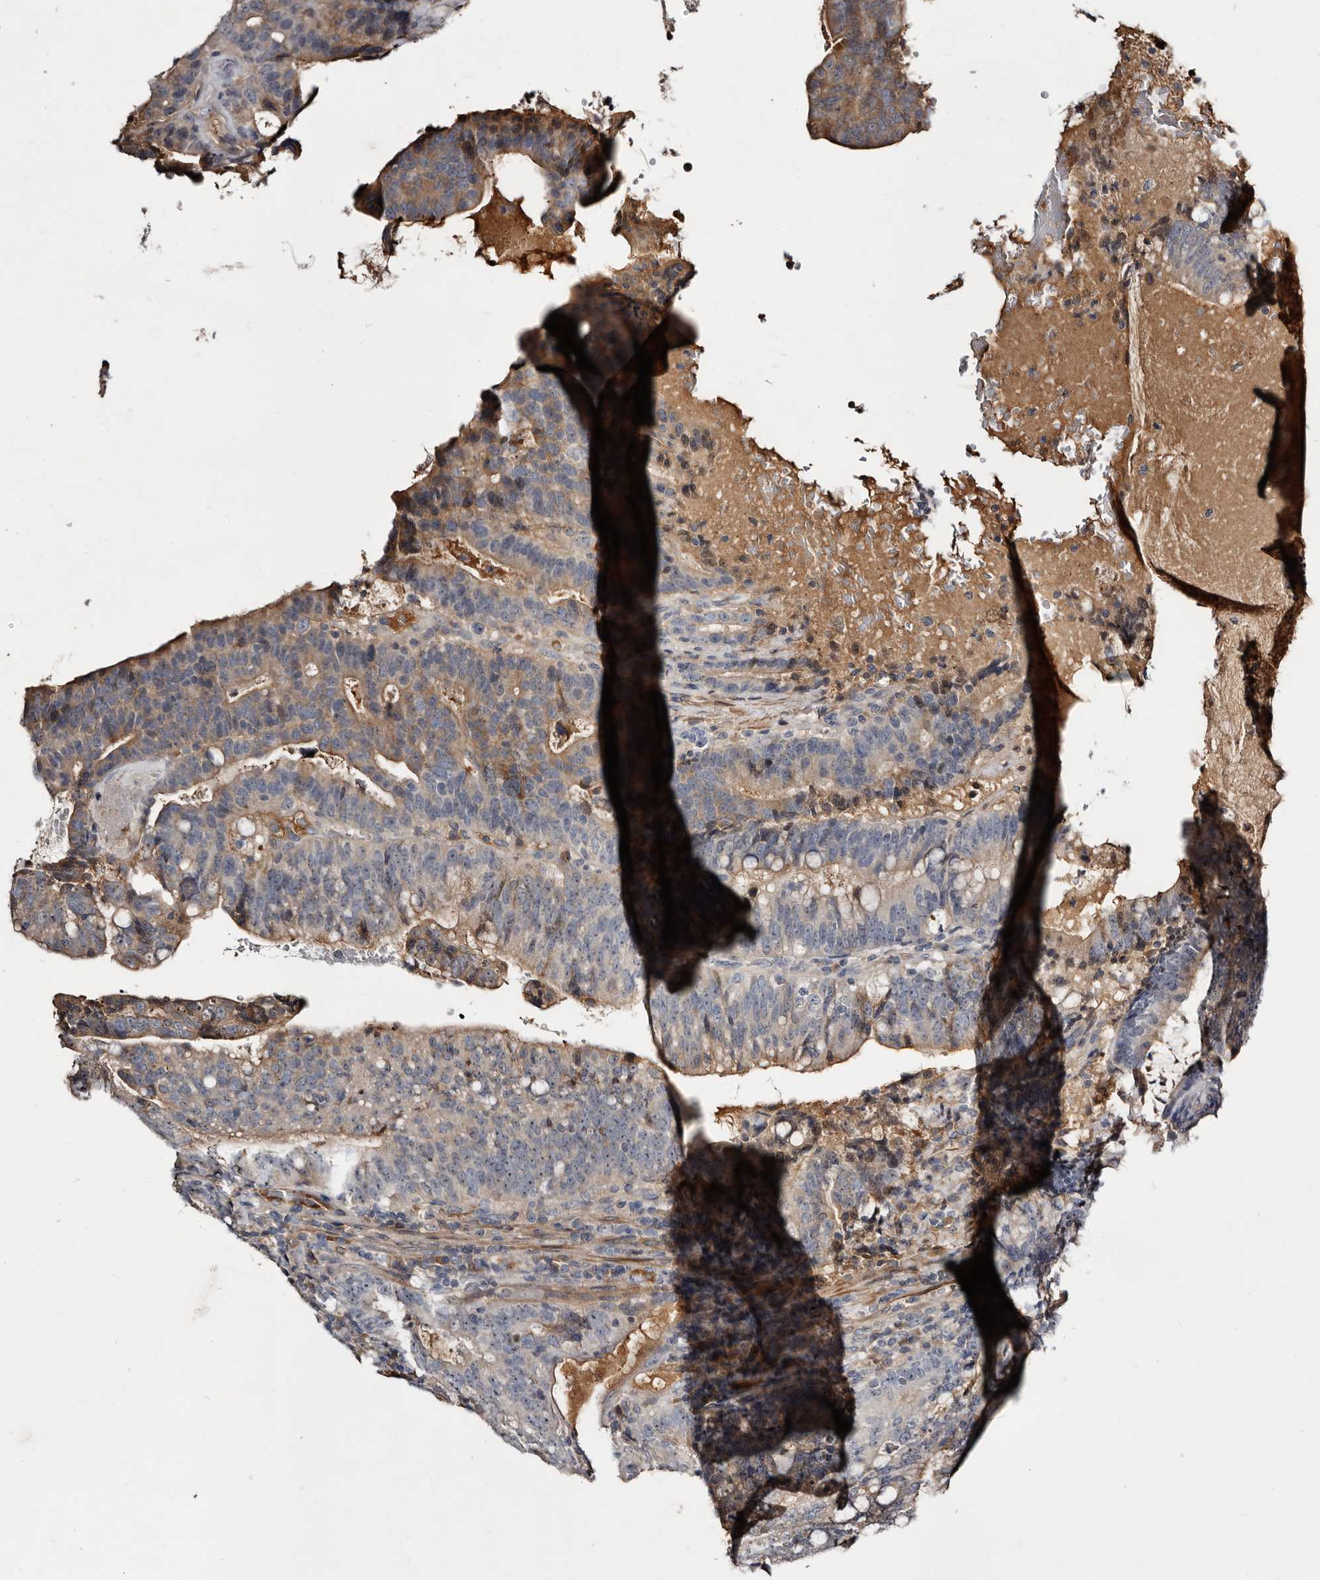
{"staining": {"intensity": "weak", "quantity": "25%-75%", "location": "cytoplasmic/membranous"}, "tissue": "colorectal cancer", "cell_type": "Tumor cells", "image_type": "cancer", "snomed": [{"axis": "morphology", "description": "Adenocarcinoma, NOS"}, {"axis": "topography", "description": "Colon"}], "caption": "DAB (3,3'-diaminobenzidine) immunohistochemical staining of human colorectal cancer (adenocarcinoma) reveals weak cytoplasmic/membranous protein staining in approximately 25%-75% of tumor cells.", "gene": "TTC39A", "patient": {"sex": "female", "age": 66}}